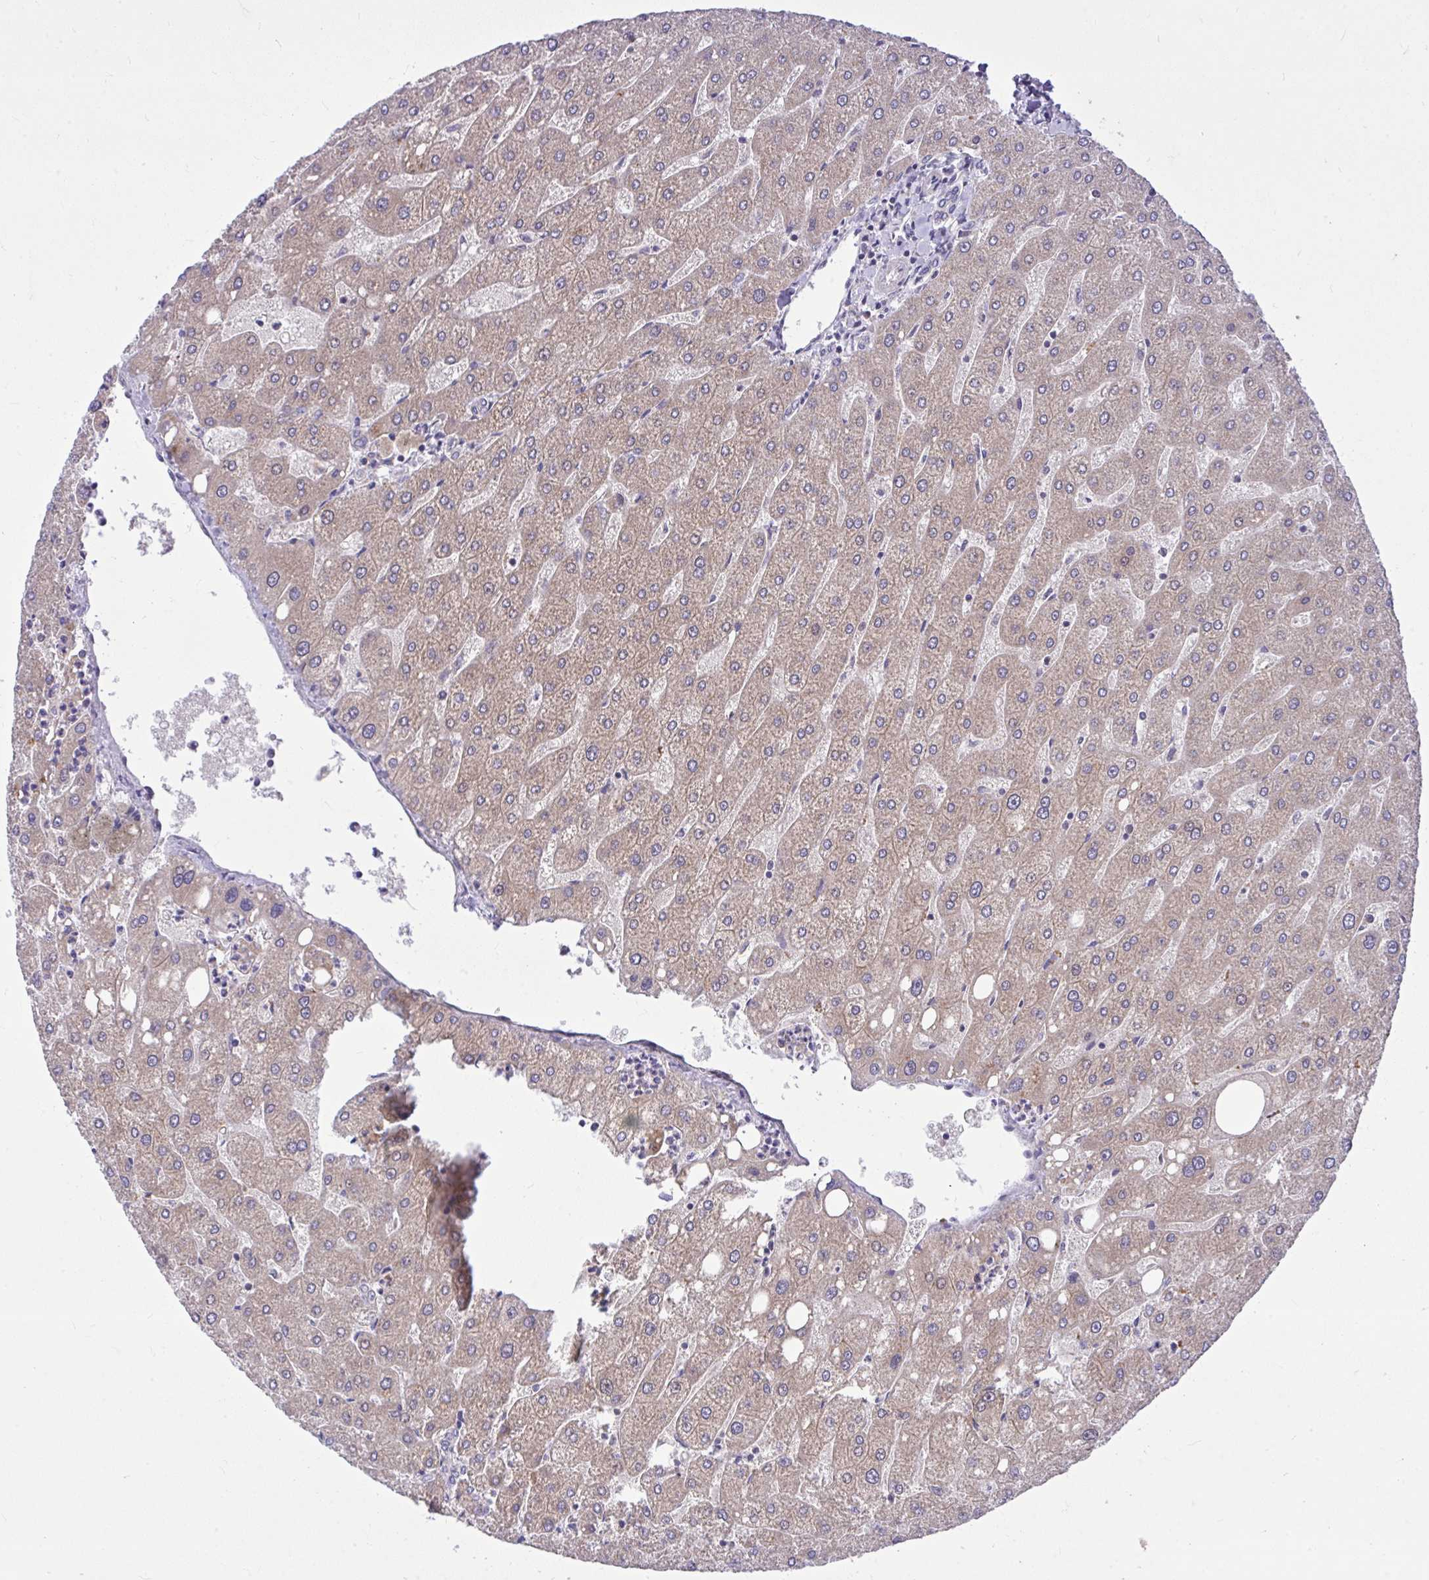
{"staining": {"intensity": "negative", "quantity": "none", "location": "none"}, "tissue": "liver", "cell_type": "Cholangiocytes", "image_type": "normal", "snomed": [{"axis": "morphology", "description": "Normal tissue, NOS"}, {"axis": "topography", "description": "Liver"}], "caption": "High power microscopy histopathology image of an IHC photomicrograph of unremarkable liver, revealing no significant staining in cholangiocytes.", "gene": "DPY19L1", "patient": {"sex": "male", "age": 67}}